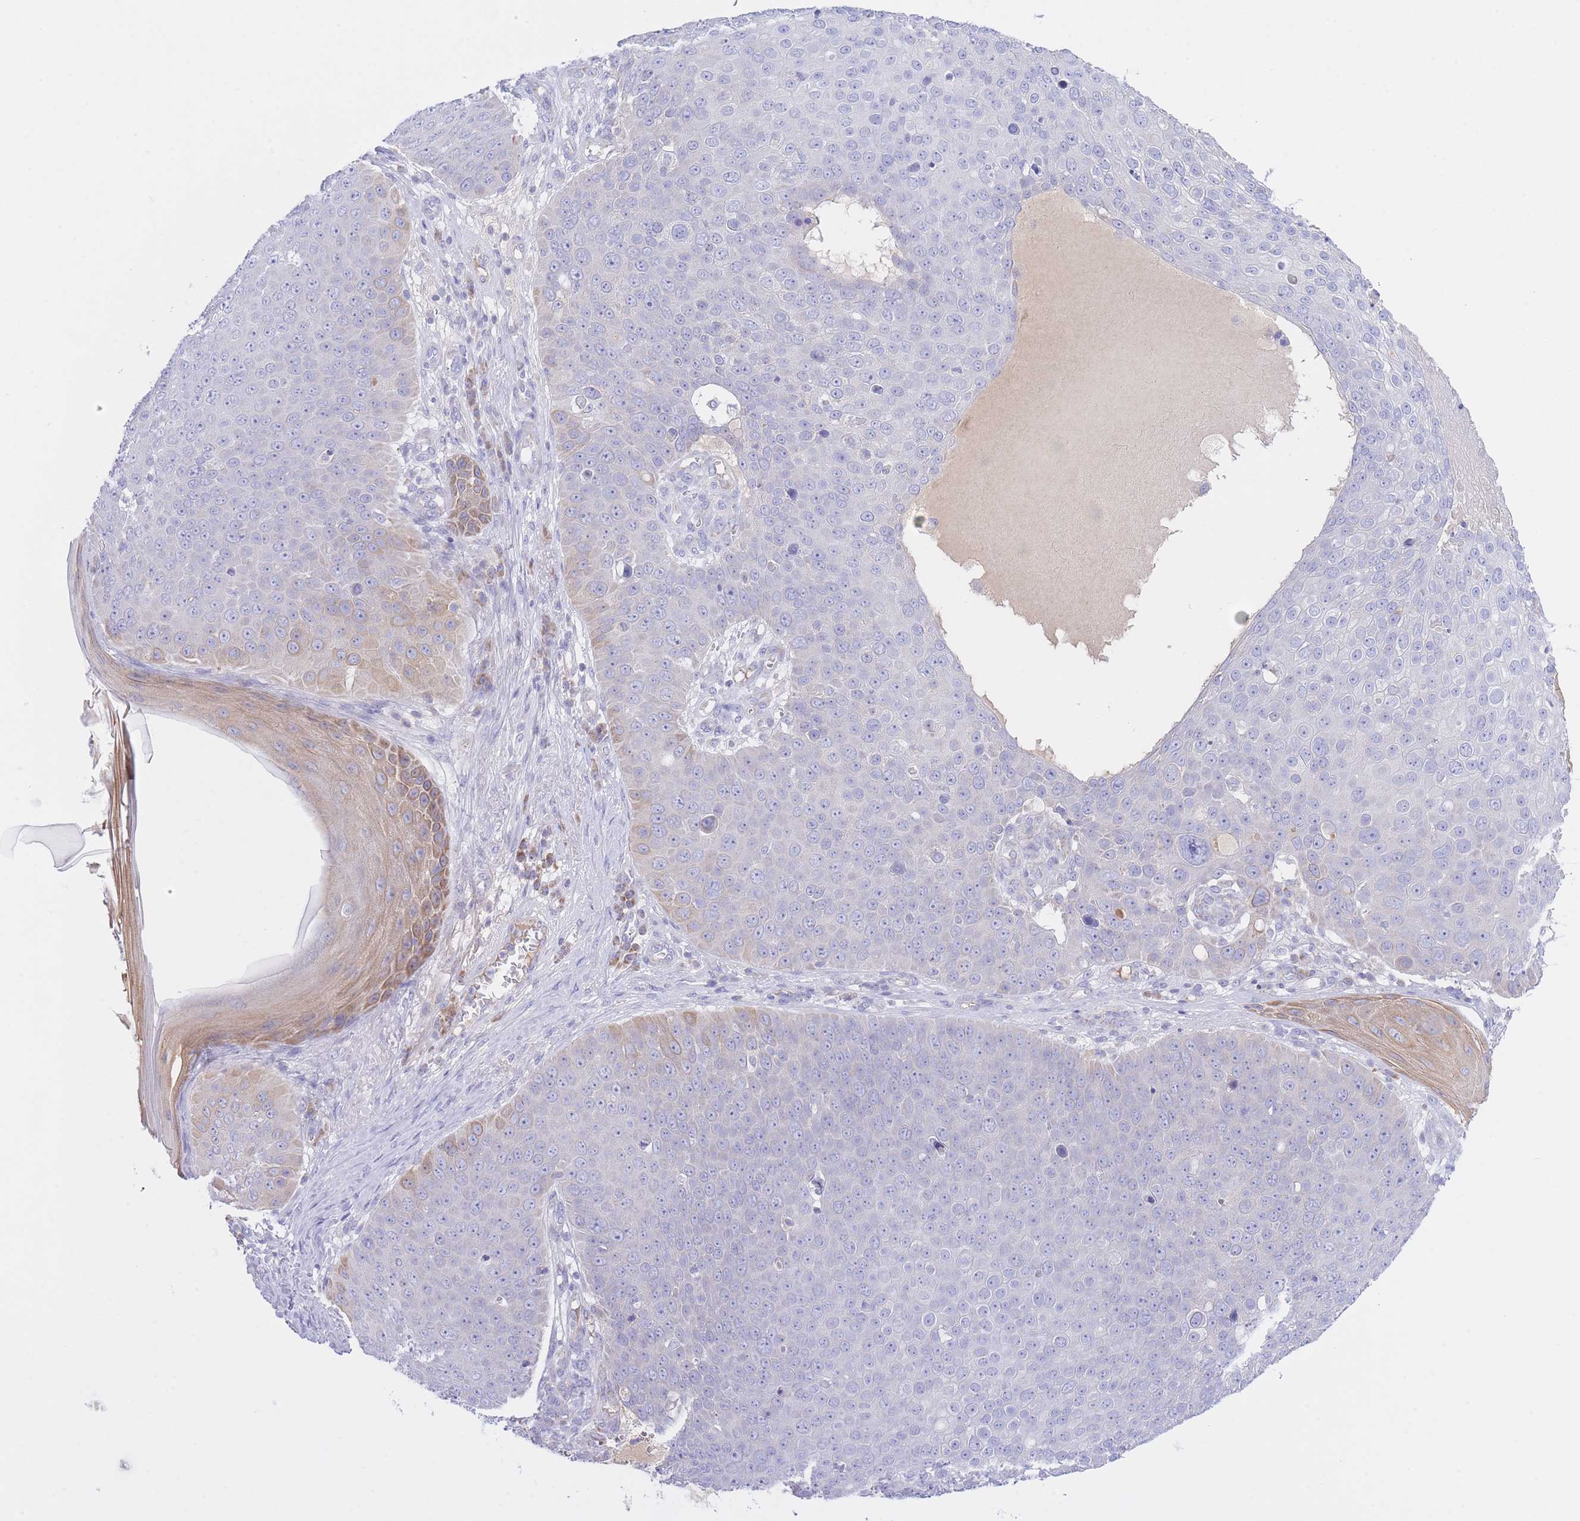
{"staining": {"intensity": "weak", "quantity": "<25%", "location": "cytoplasmic/membranous"}, "tissue": "skin cancer", "cell_type": "Tumor cells", "image_type": "cancer", "snomed": [{"axis": "morphology", "description": "Squamous cell carcinoma, NOS"}, {"axis": "topography", "description": "Skin"}], "caption": "Immunohistochemistry (IHC) image of human squamous cell carcinoma (skin) stained for a protein (brown), which demonstrates no positivity in tumor cells.", "gene": "NANP", "patient": {"sex": "male", "age": 71}}